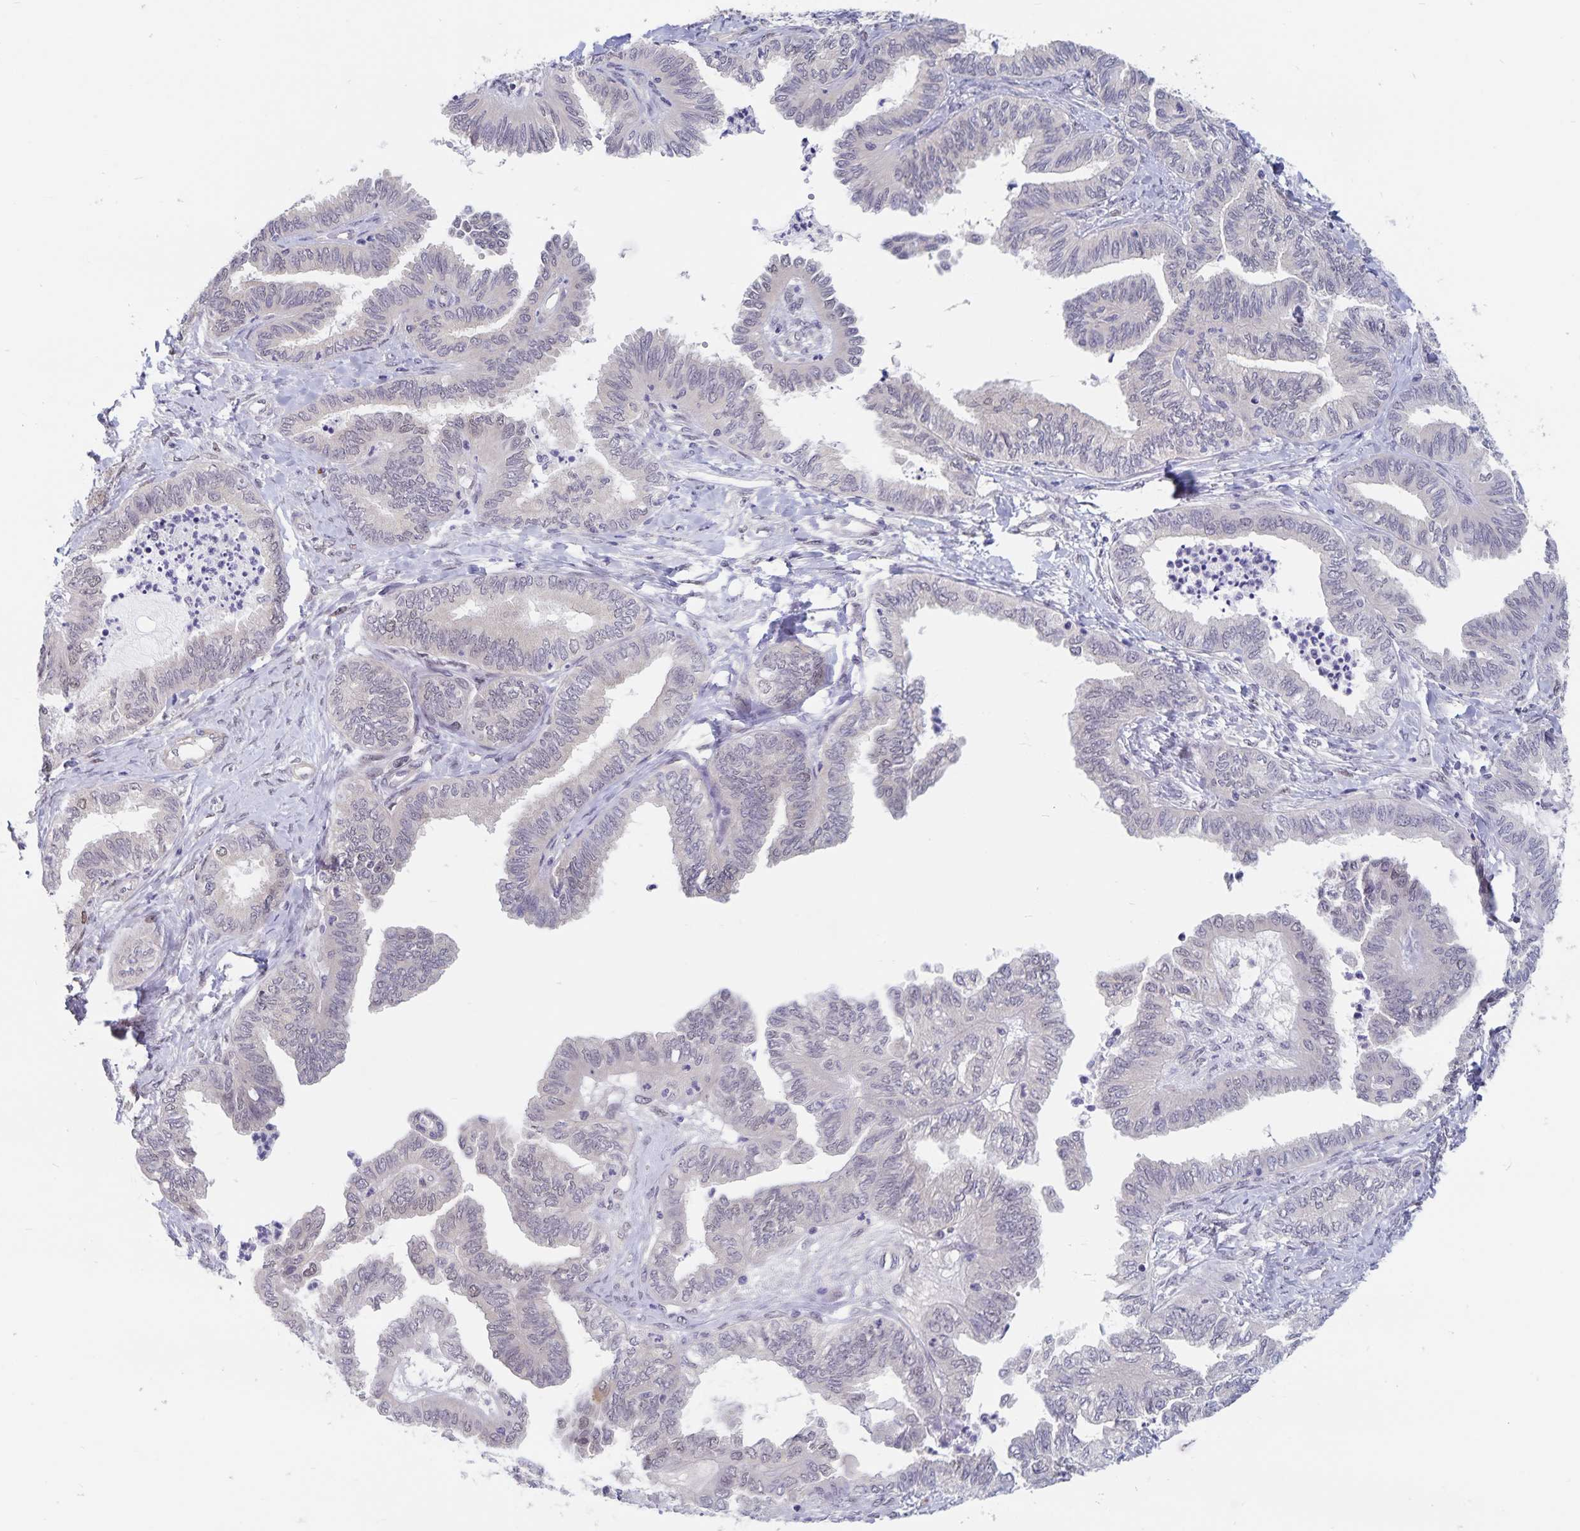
{"staining": {"intensity": "negative", "quantity": "none", "location": "none"}, "tissue": "ovarian cancer", "cell_type": "Tumor cells", "image_type": "cancer", "snomed": [{"axis": "morphology", "description": "Carcinoma, endometroid"}, {"axis": "topography", "description": "Ovary"}], "caption": "This is an immunohistochemistry (IHC) photomicrograph of ovarian cancer. There is no positivity in tumor cells.", "gene": "BAG6", "patient": {"sex": "female", "age": 70}}